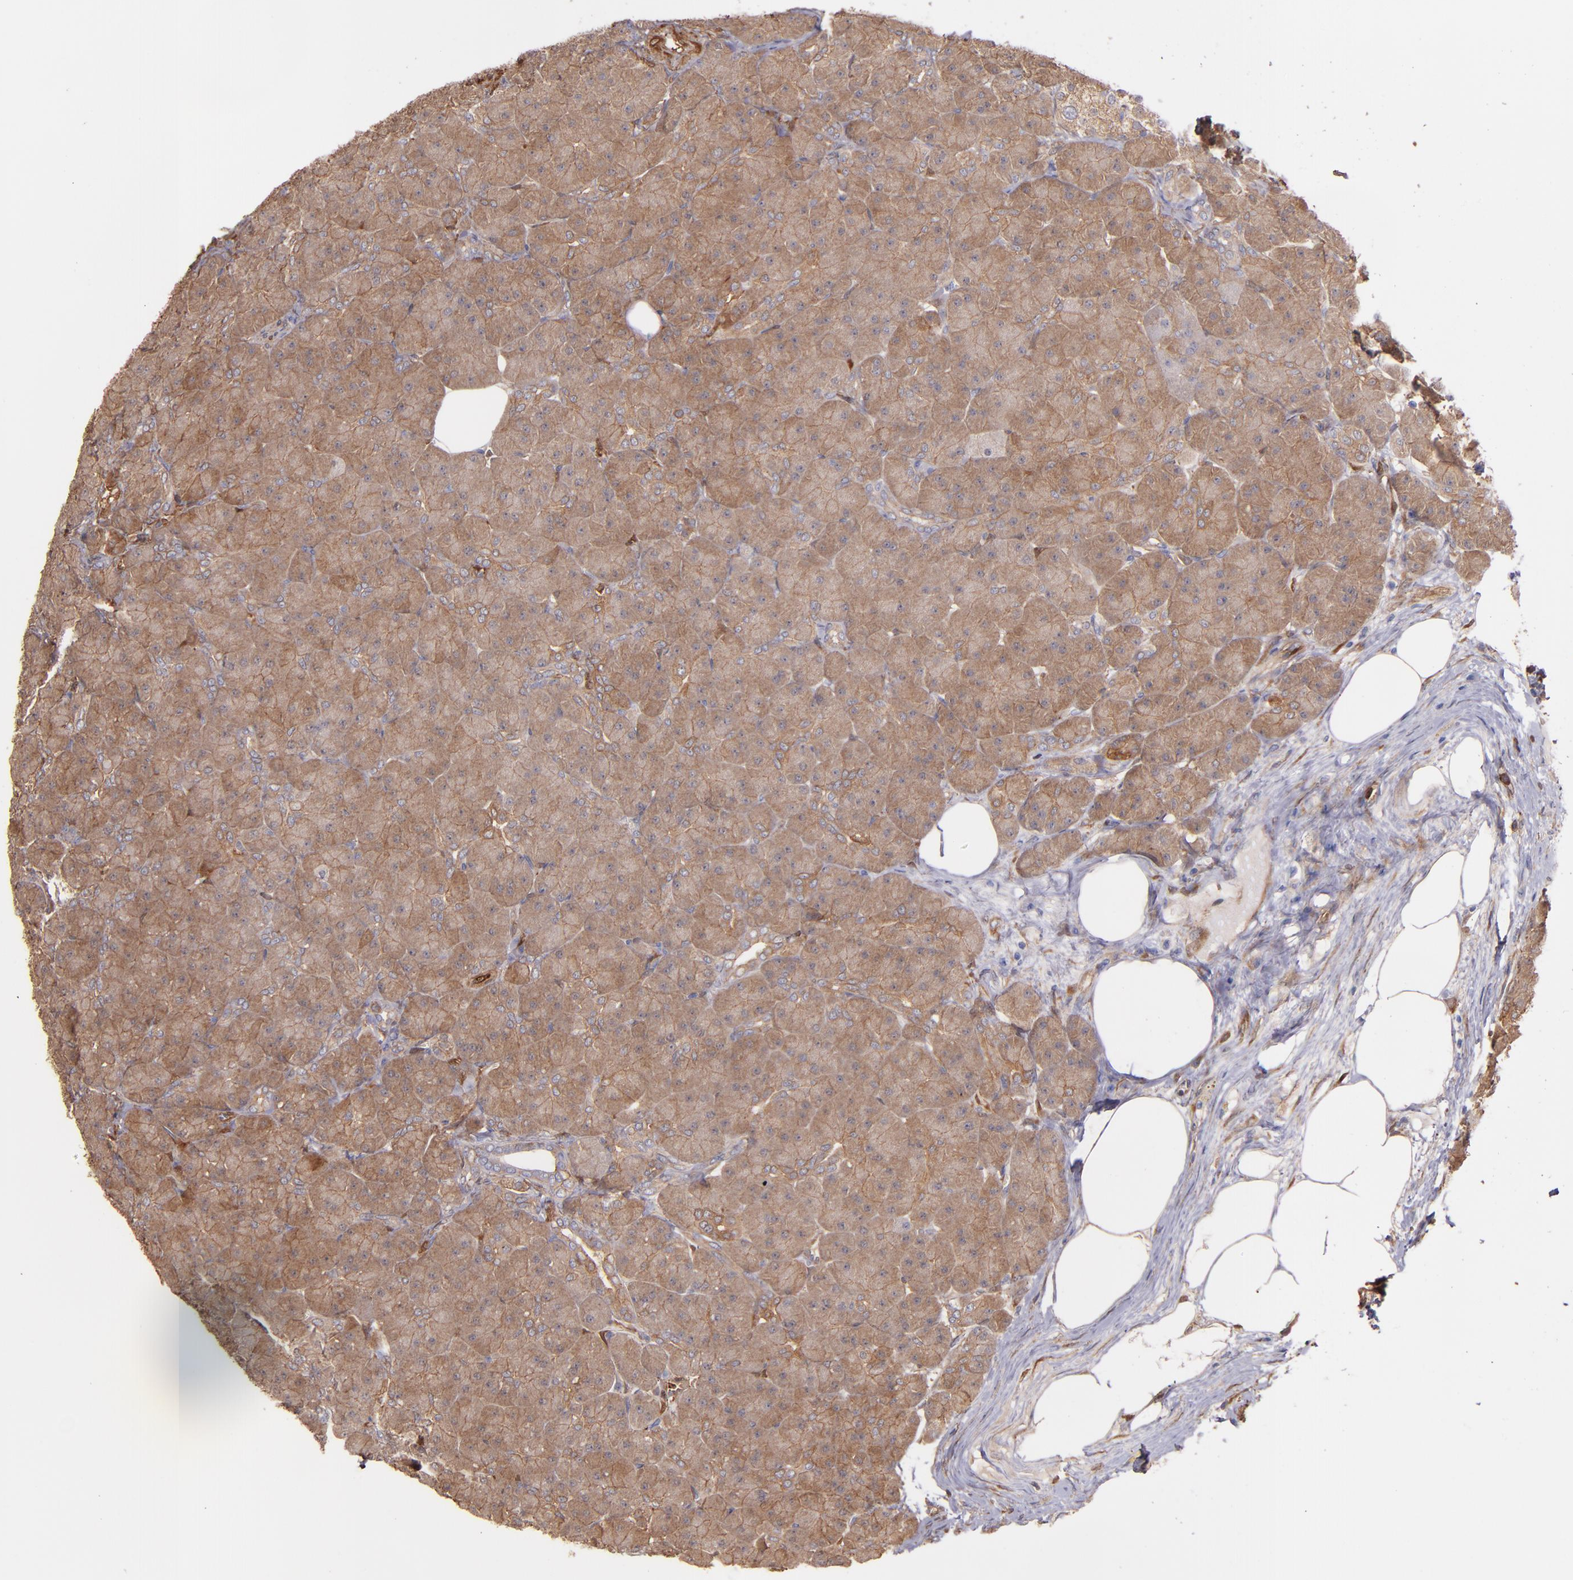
{"staining": {"intensity": "moderate", "quantity": ">75%", "location": "cytoplasmic/membranous"}, "tissue": "pancreas", "cell_type": "Exocrine glandular cells", "image_type": "normal", "snomed": [{"axis": "morphology", "description": "Normal tissue, NOS"}, {"axis": "topography", "description": "Pancreas"}], "caption": "This is a photomicrograph of IHC staining of benign pancreas, which shows moderate staining in the cytoplasmic/membranous of exocrine glandular cells.", "gene": "VCL", "patient": {"sex": "male", "age": 66}}